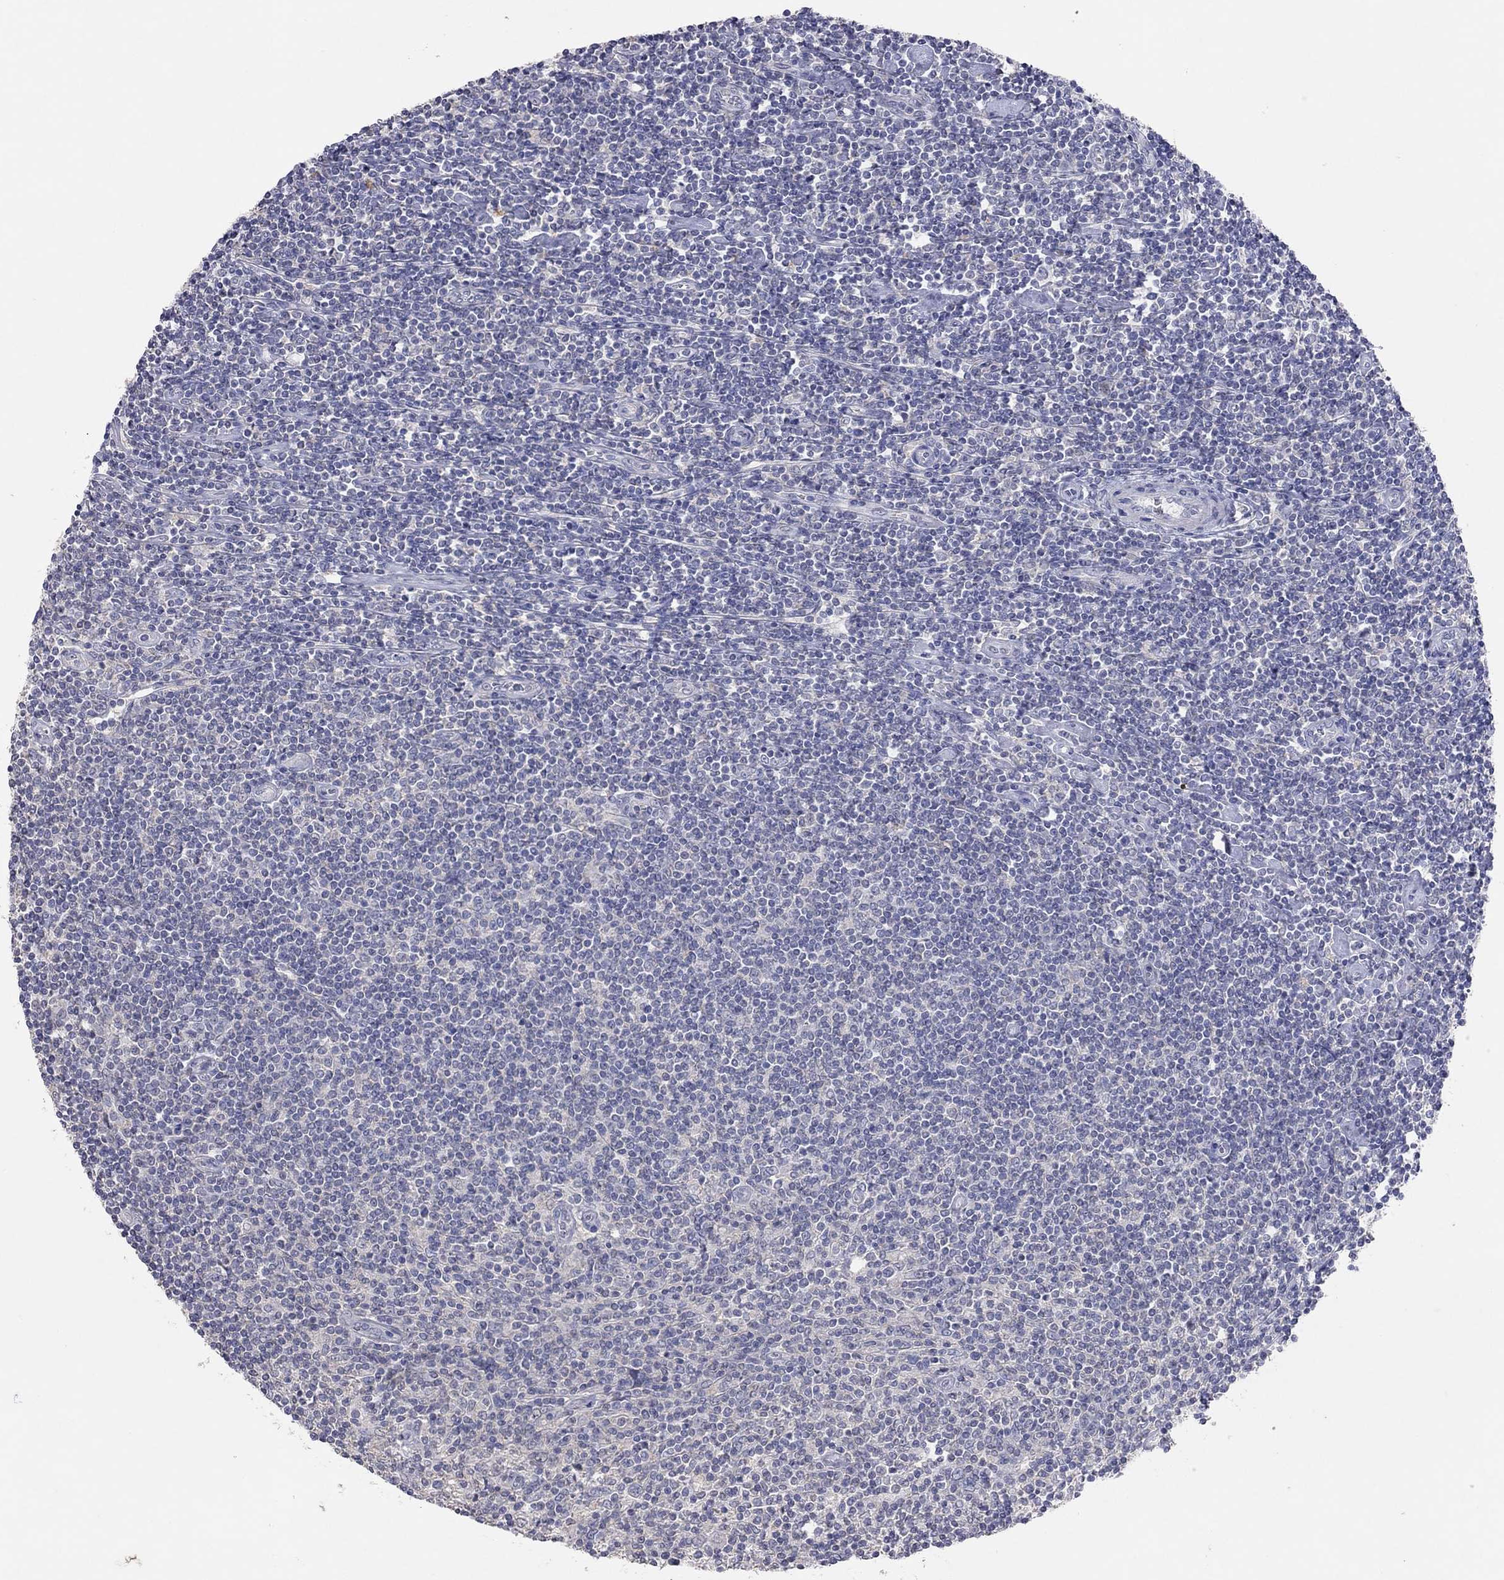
{"staining": {"intensity": "negative", "quantity": "none", "location": "none"}, "tissue": "lymphoma", "cell_type": "Tumor cells", "image_type": "cancer", "snomed": [{"axis": "morphology", "description": "Hodgkin's disease, NOS"}, {"axis": "topography", "description": "Lymph node"}], "caption": "This is a photomicrograph of immunohistochemistry staining of lymphoma, which shows no expression in tumor cells.", "gene": "MMP13", "patient": {"sex": "male", "age": 40}}